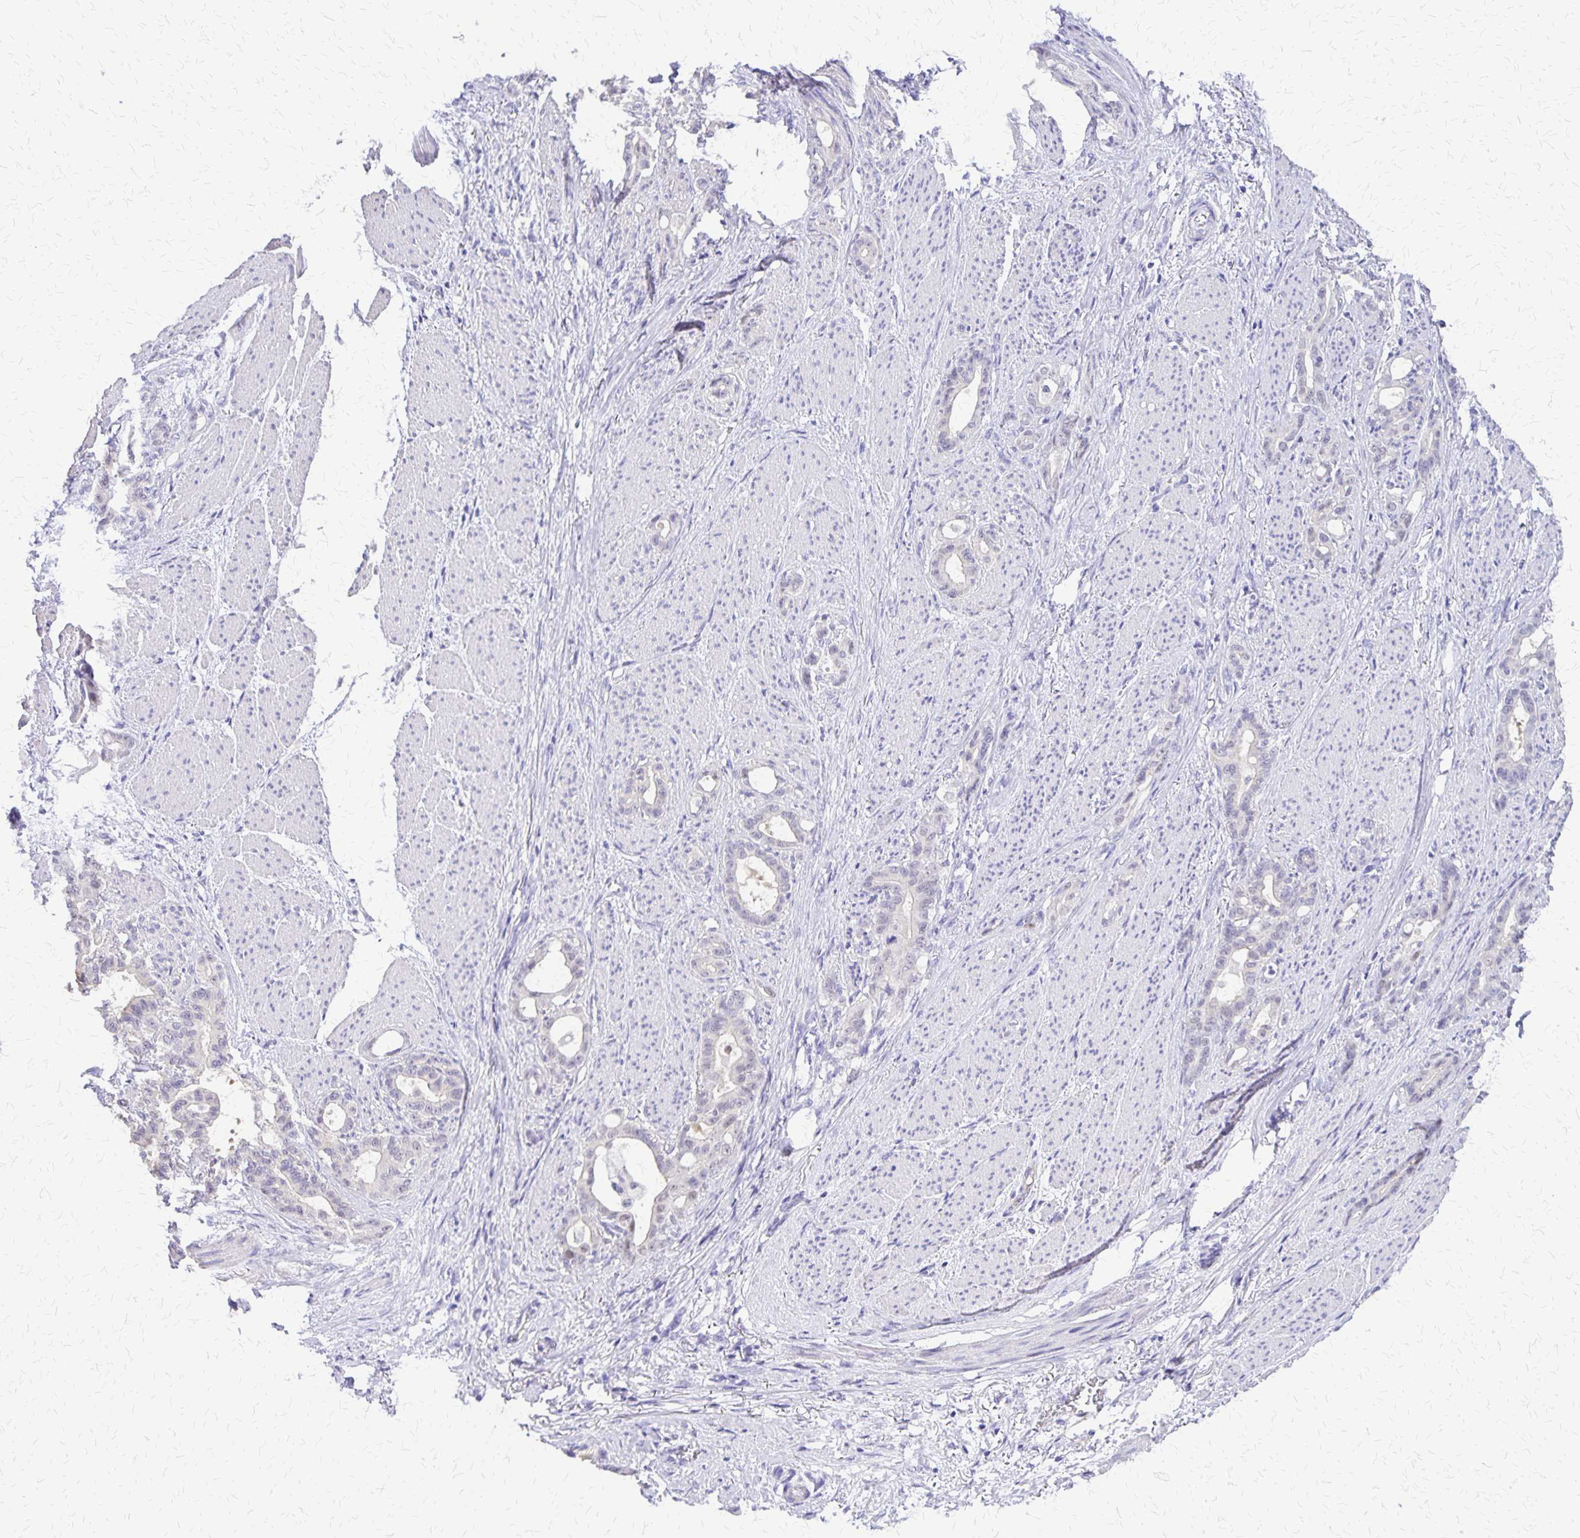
{"staining": {"intensity": "weak", "quantity": "25%-75%", "location": "nuclear"}, "tissue": "stomach cancer", "cell_type": "Tumor cells", "image_type": "cancer", "snomed": [{"axis": "morphology", "description": "Normal tissue, NOS"}, {"axis": "morphology", "description": "Adenocarcinoma, NOS"}, {"axis": "topography", "description": "Esophagus"}, {"axis": "topography", "description": "Stomach, upper"}], "caption": "High-magnification brightfield microscopy of adenocarcinoma (stomach) stained with DAB (brown) and counterstained with hematoxylin (blue). tumor cells exhibit weak nuclear staining is appreciated in about25%-75% of cells.", "gene": "SI", "patient": {"sex": "male", "age": 62}}